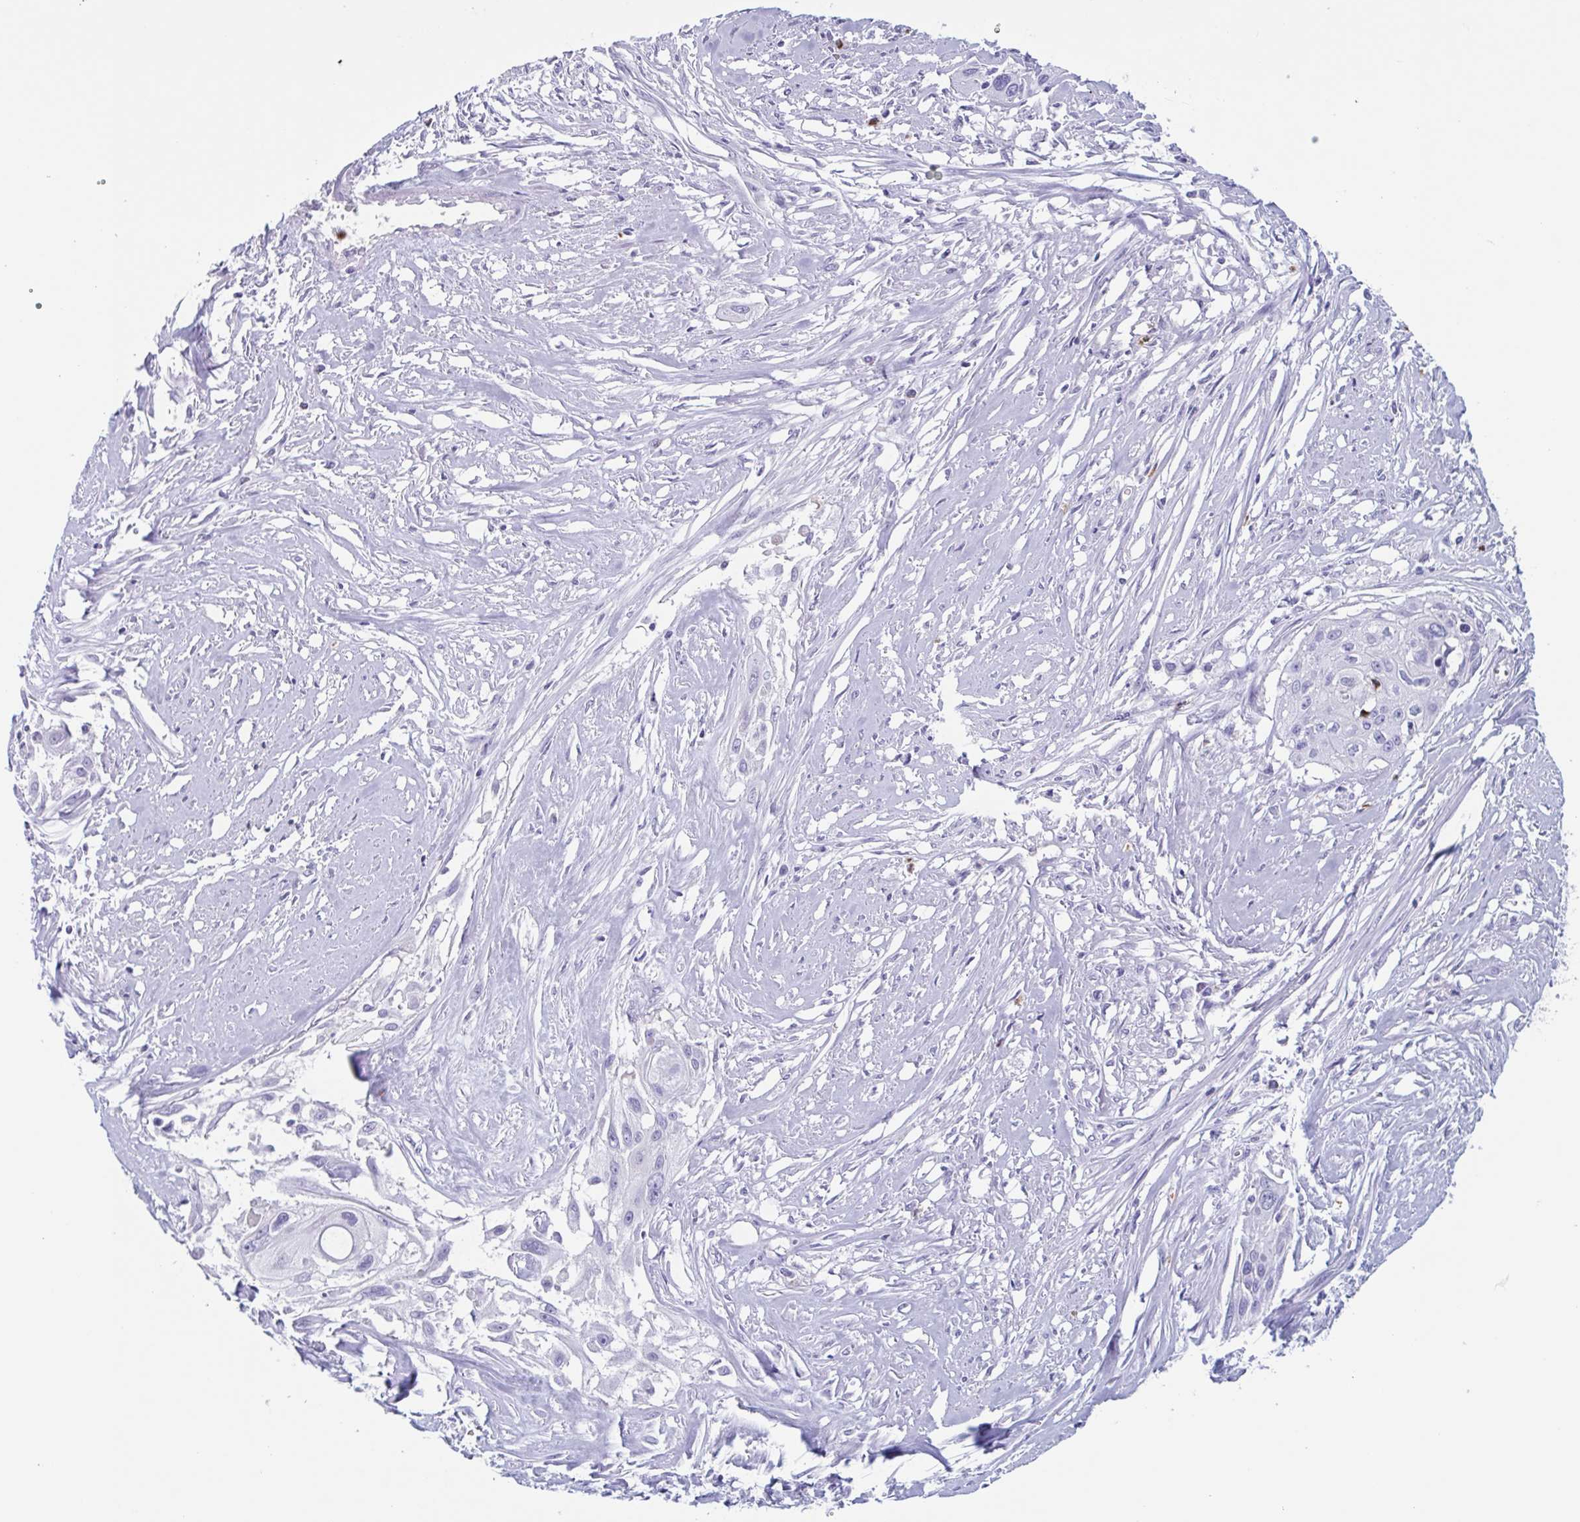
{"staining": {"intensity": "negative", "quantity": "none", "location": "none"}, "tissue": "cervical cancer", "cell_type": "Tumor cells", "image_type": "cancer", "snomed": [{"axis": "morphology", "description": "Squamous cell carcinoma, NOS"}, {"axis": "topography", "description": "Cervix"}], "caption": "Immunohistochemical staining of squamous cell carcinoma (cervical) displays no significant staining in tumor cells.", "gene": "BPI", "patient": {"sex": "female", "age": 49}}